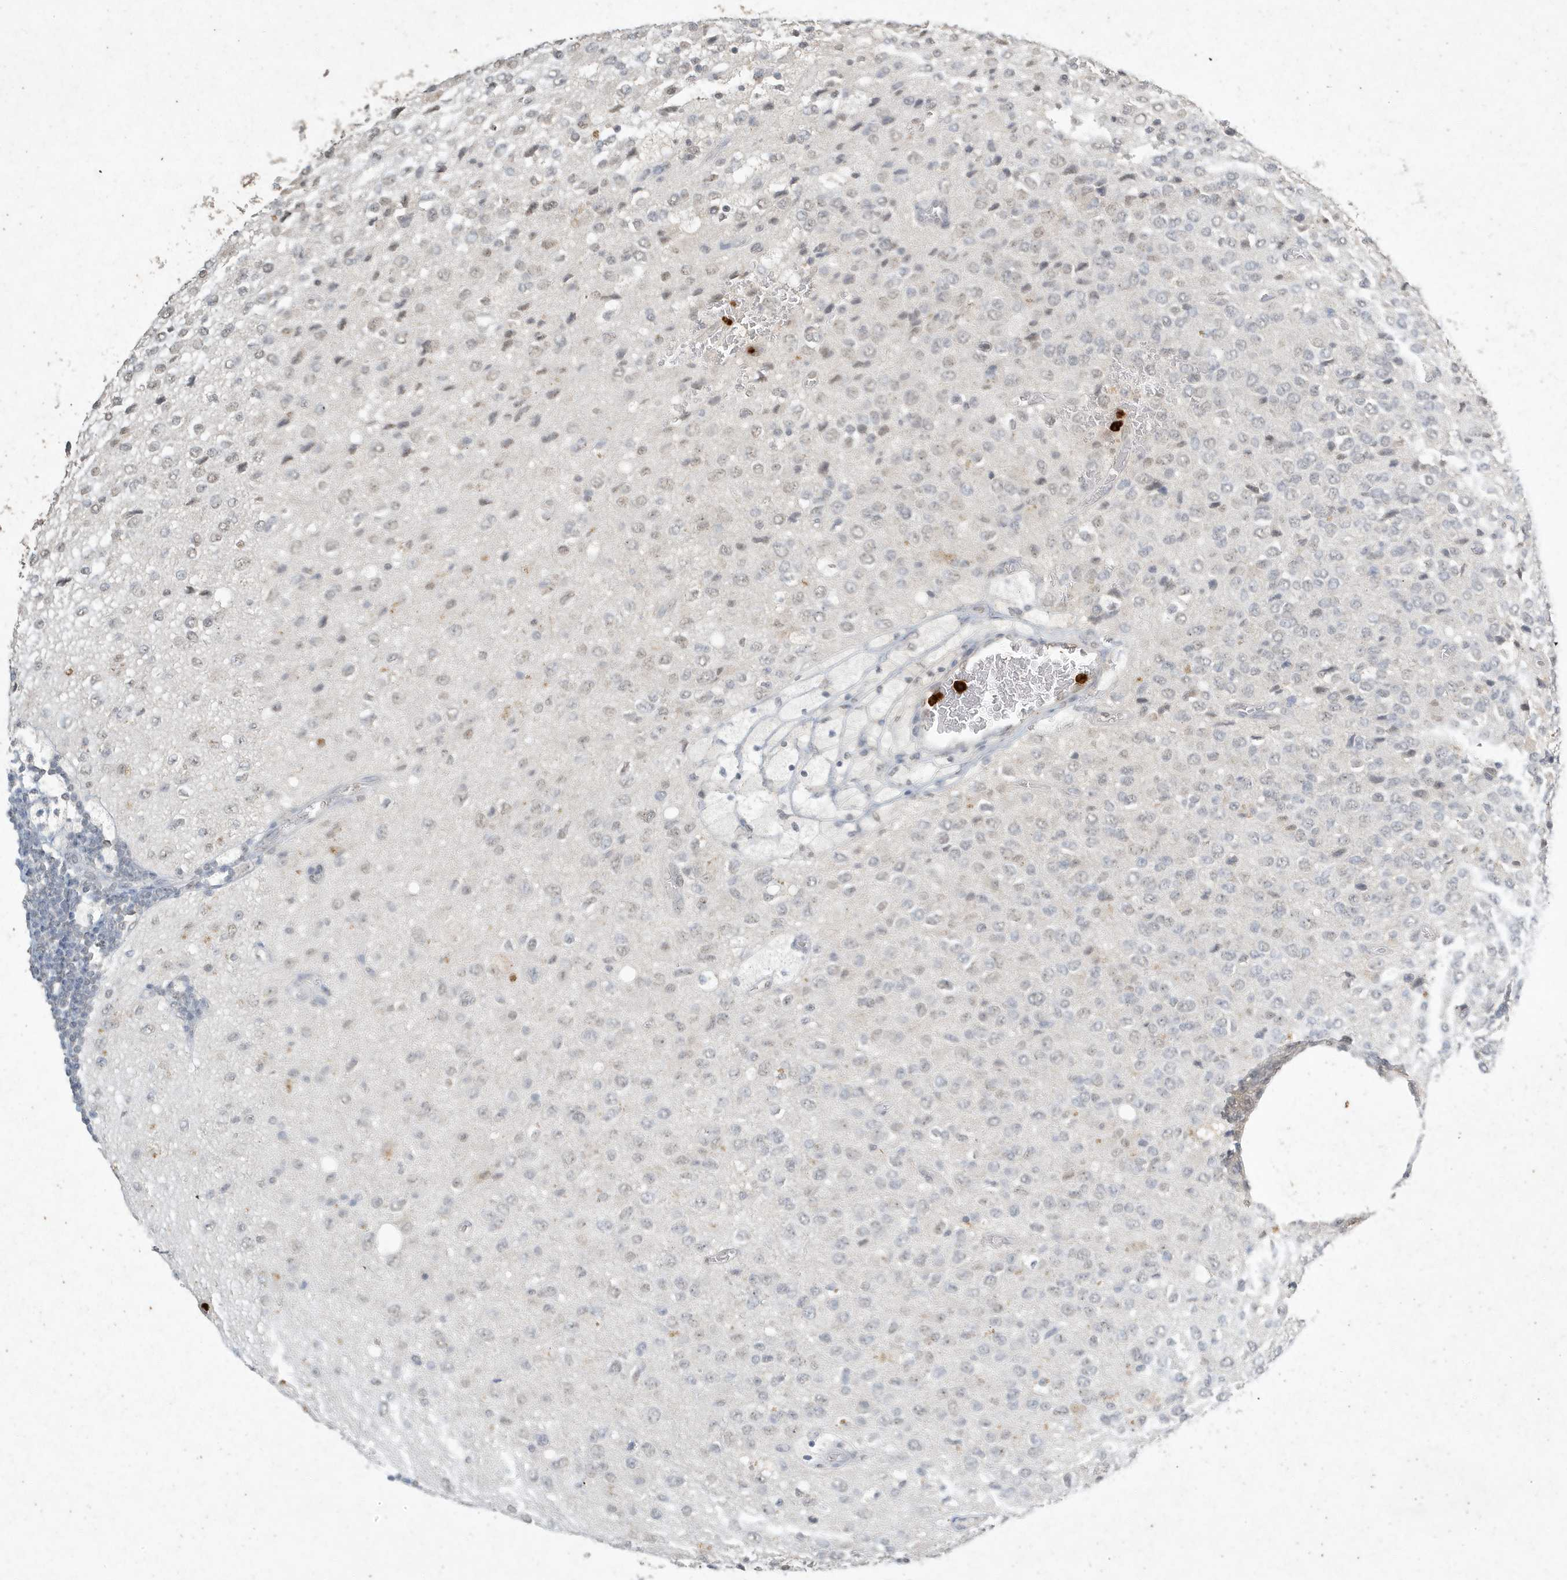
{"staining": {"intensity": "negative", "quantity": "none", "location": "none"}, "tissue": "glioma", "cell_type": "Tumor cells", "image_type": "cancer", "snomed": [{"axis": "morphology", "description": "Glioma, malignant, High grade"}, {"axis": "topography", "description": "pancreas cauda"}], "caption": "High power microscopy micrograph of an IHC micrograph of malignant glioma (high-grade), revealing no significant staining in tumor cells.", "gene": "DEFA1", "patient": {"sex": "male", "age": 60}}